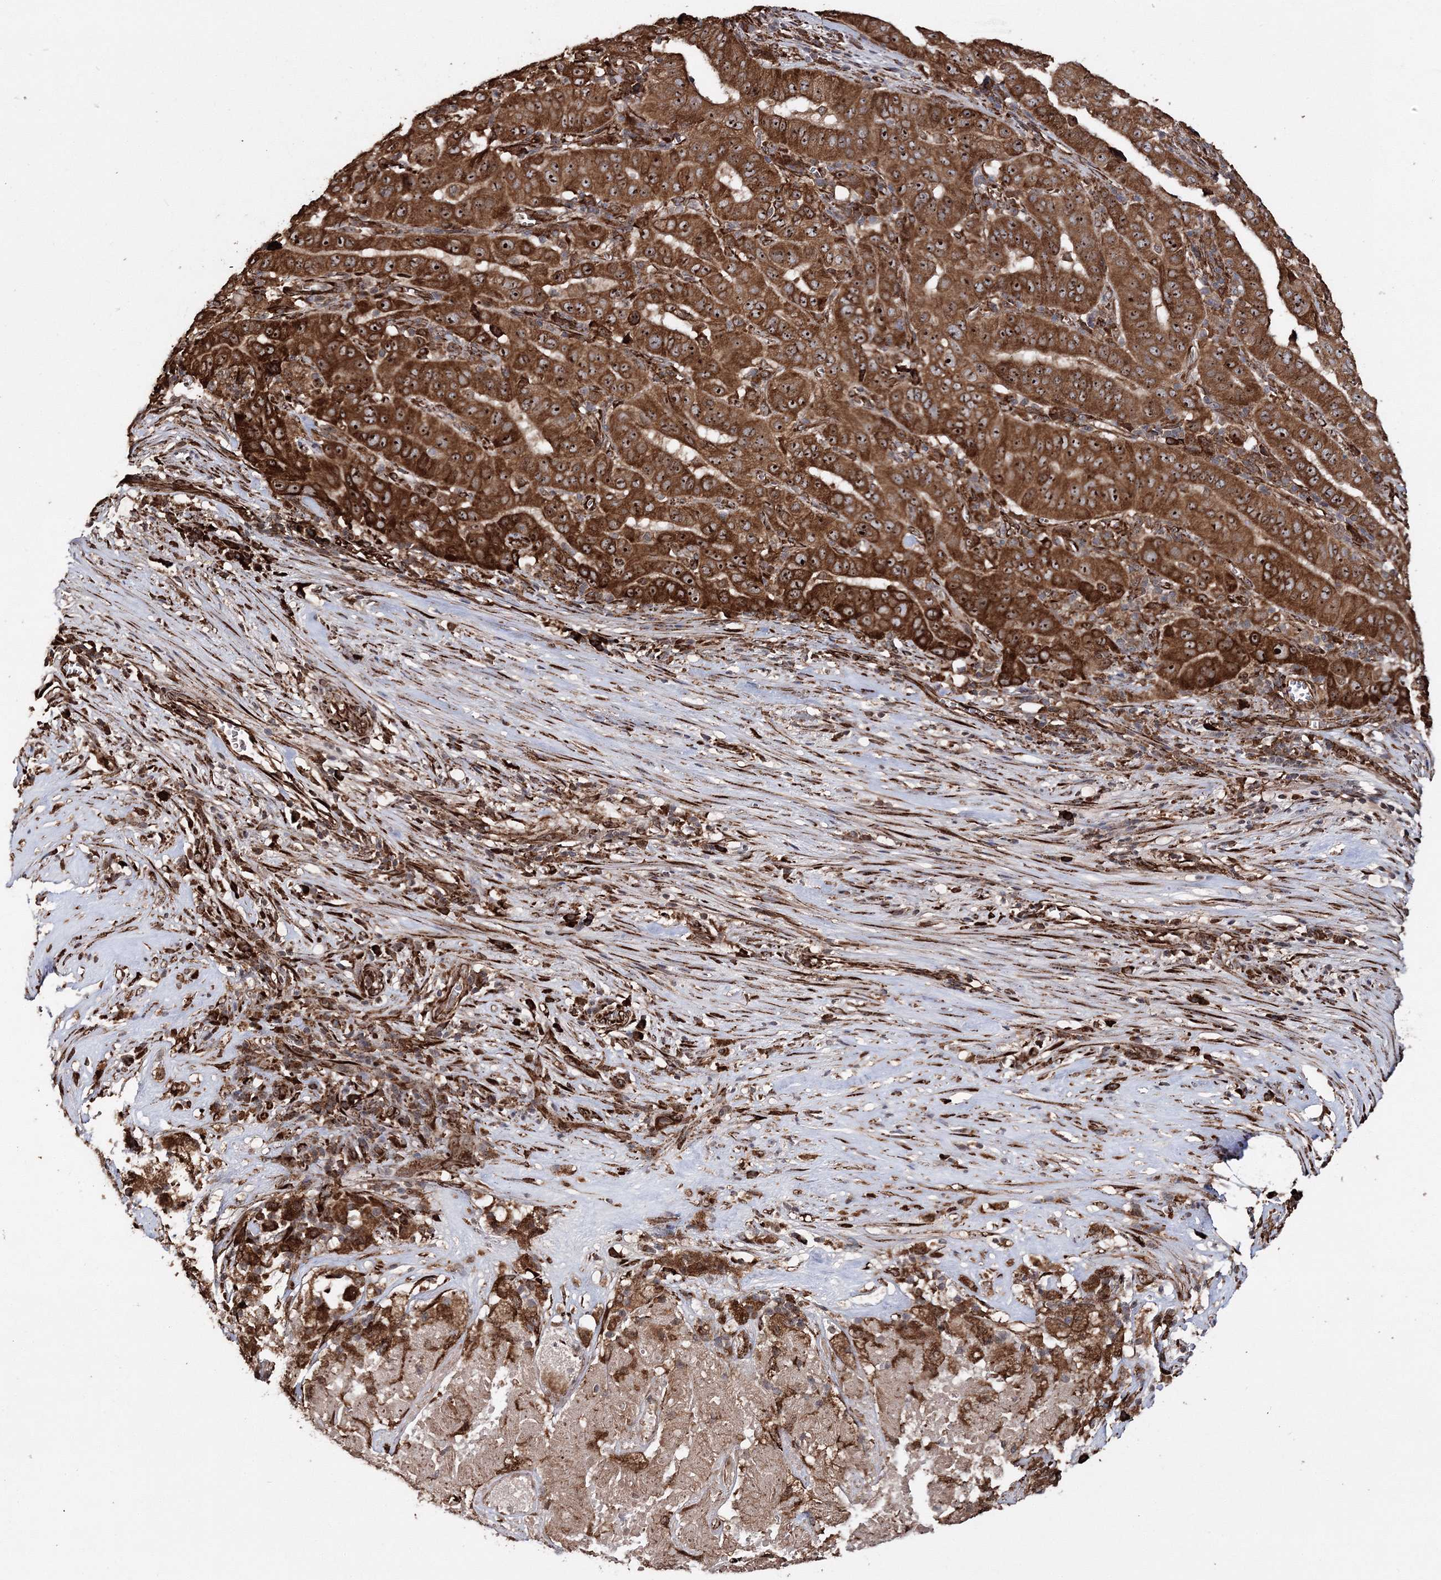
{"staining": {"intensity": "strong", "quantity": ">75%", "location": "cytoplasmic/membranous,nuclear"}, "tissue": "pancreatic cancer", "cell_type": "Tumor cells", "image_type": "cancer", "snomed": [{"axis": "morphology", "description": "Adenocarcinoma, NOS"}, {"axis": "topography", "description": "Pancreas"}], "caption": "The image displays immunohistochemical staining of pancreatic adenocarcinoma. There is strong cytoplasmic/membranous and nuclear expression is present in about >75% of tumor cells. The staining was performed using DAB, with brown indicating positive protein expression. Nuclei are stained blue with hematoxylin.", "gene": "SCRN3", "patient": {"sex": "male", "age": 63}}